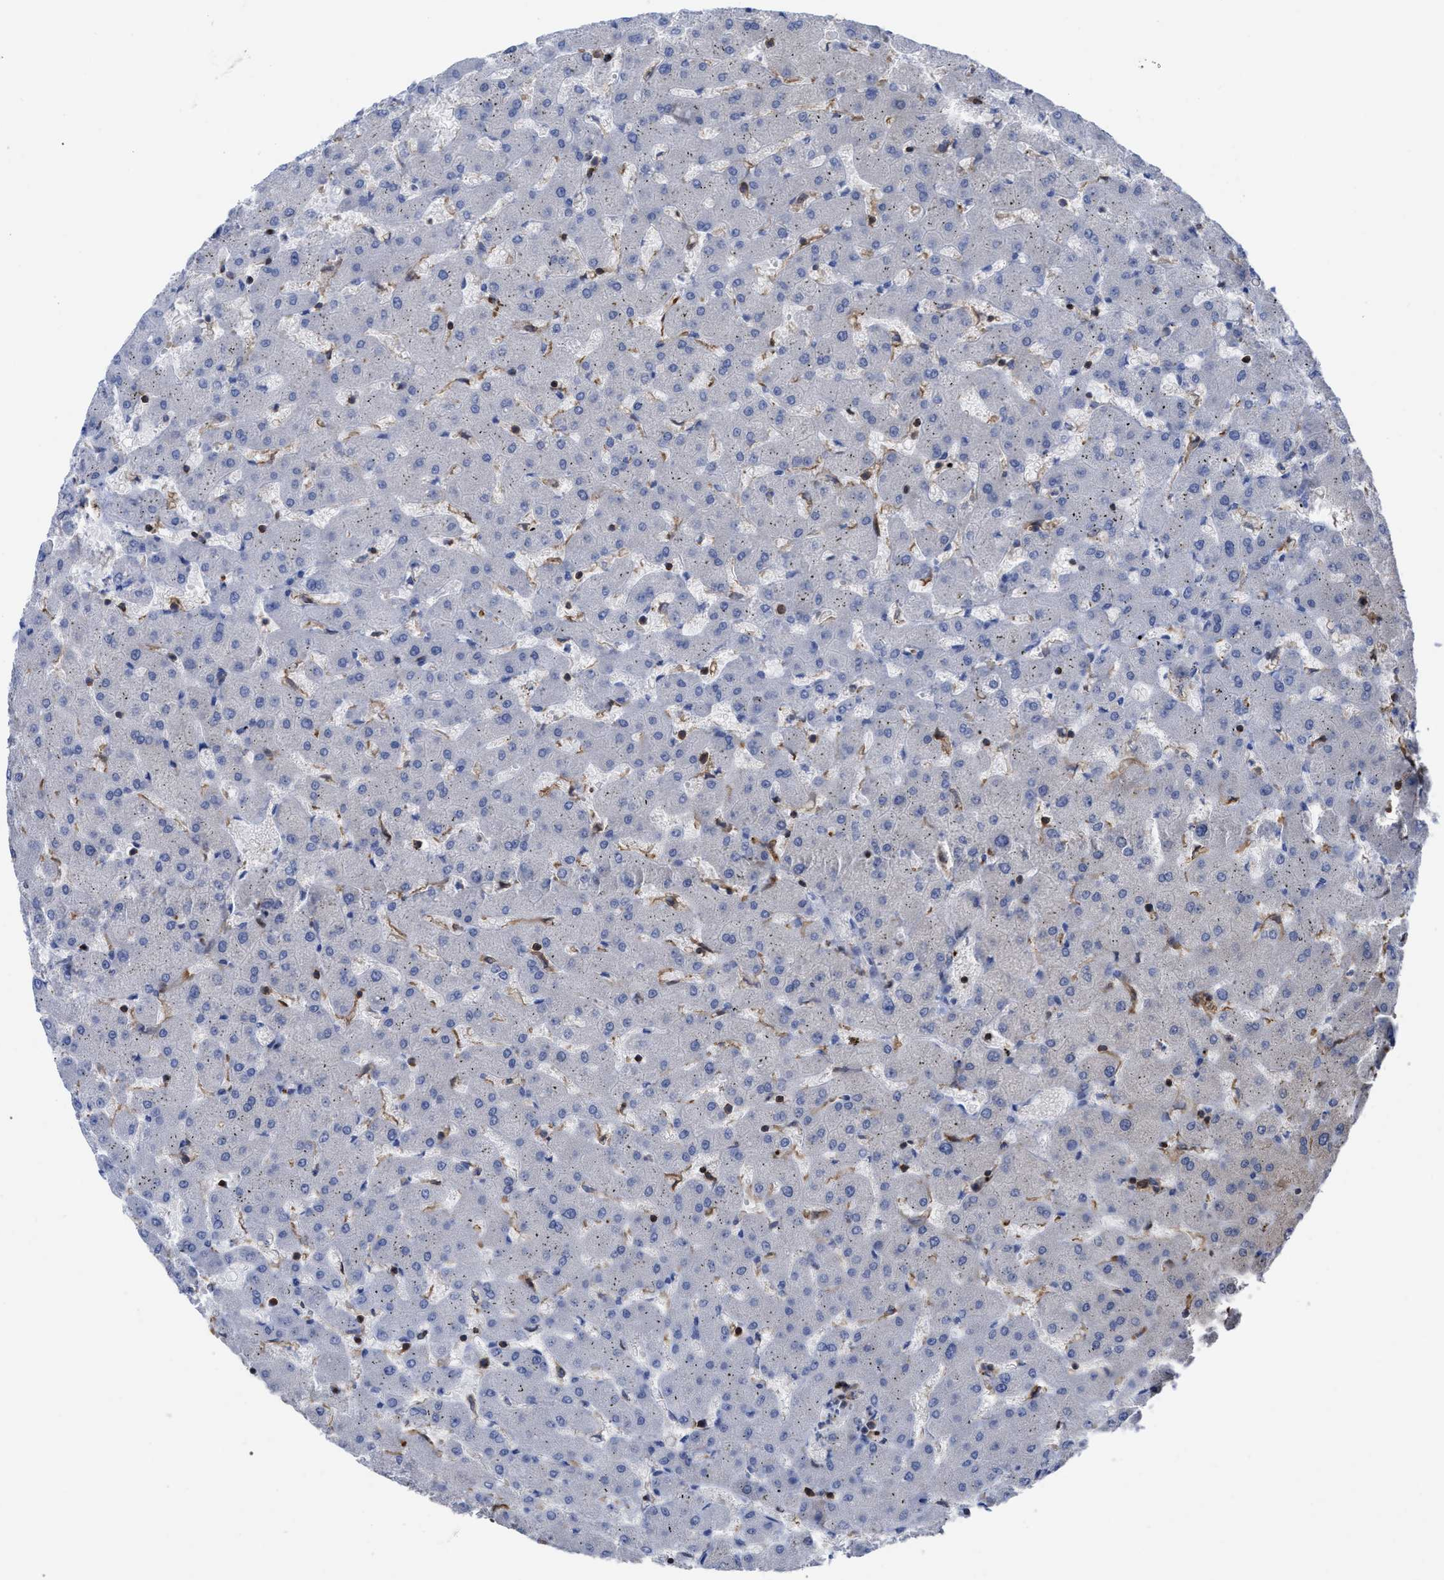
{"staining": {"intensity": "negative", "quantity": "none", "location": "none"}, "tissue": "liver", "cell_type": "Cholangiocytes", "image_type": "normal", "snomed": [{"axis": "morphology", "description": "Normal tissue, NOS"}, {"axis": "topography", "description": "Liver"}], "caption": "The immunohistochemistry micrograph has no significant staining in cholangiocytes of liver.", "gene": "HCLS1", "patient": {"sex": "female", "age": 63}}